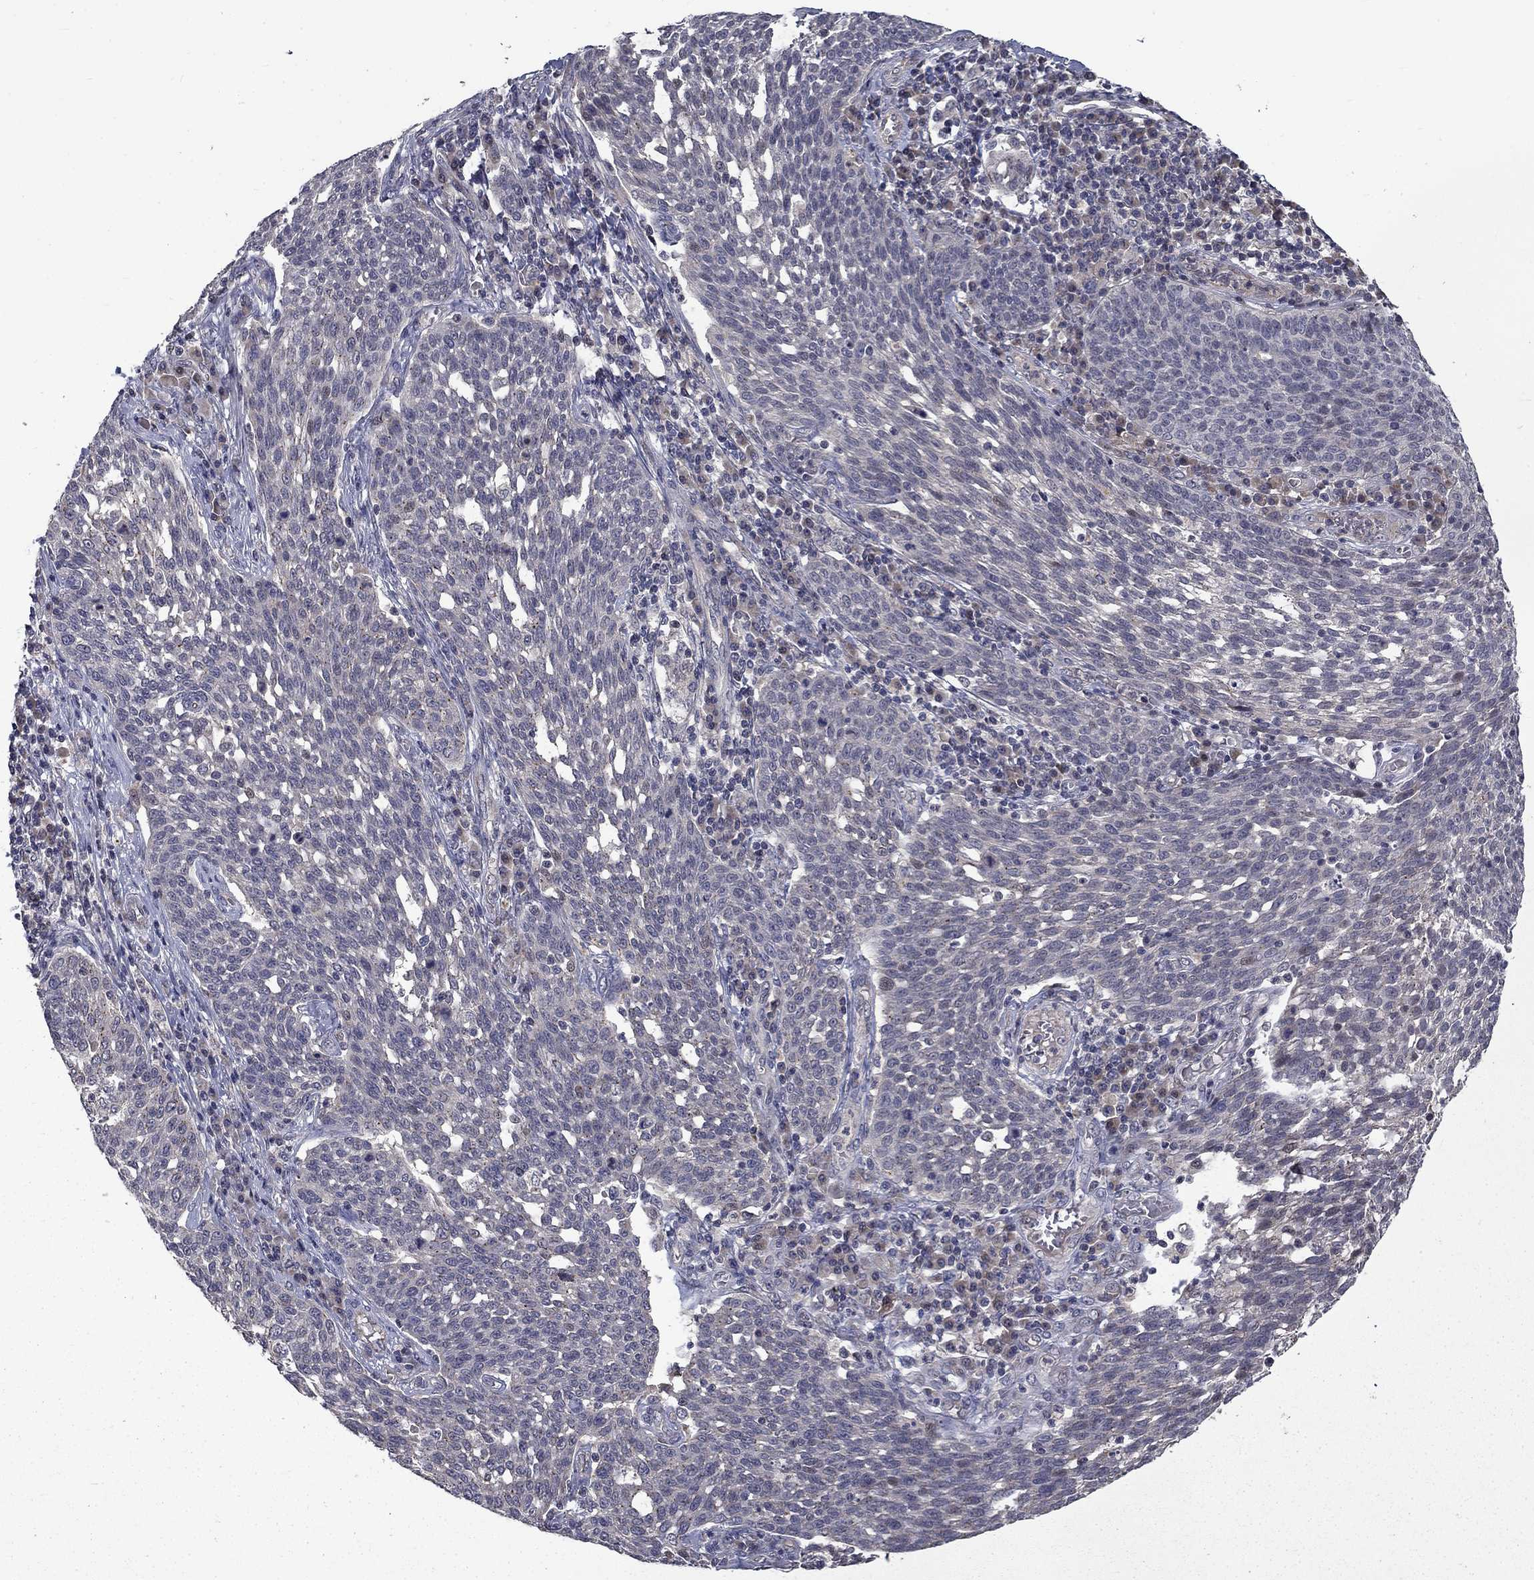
{"staining": {"intensity": "negative", "quantity": "none", "location": "none"}, "tissue": "cervical cancer", "cell_type": "Tumor cells", "image_type": "cancer", "snomed": [{"axis": "morphology", "description": "Squamous cell carcinoma, NOS"}, {"axis": "topography", "description": "Cervix"}], "caption": "Immunohistochemical staining of cervical cancer (squamous cell carcinoma) shows no significant positivity in tumor cells. (Stains: DAB (3,3'-diaminobenzidine) IHC with hematoxylin counter stain, Microscopy: brightfield microscopy at high magnification).", "gene": "FAM3B", "patient": {"sex": "female", "age": 34}}